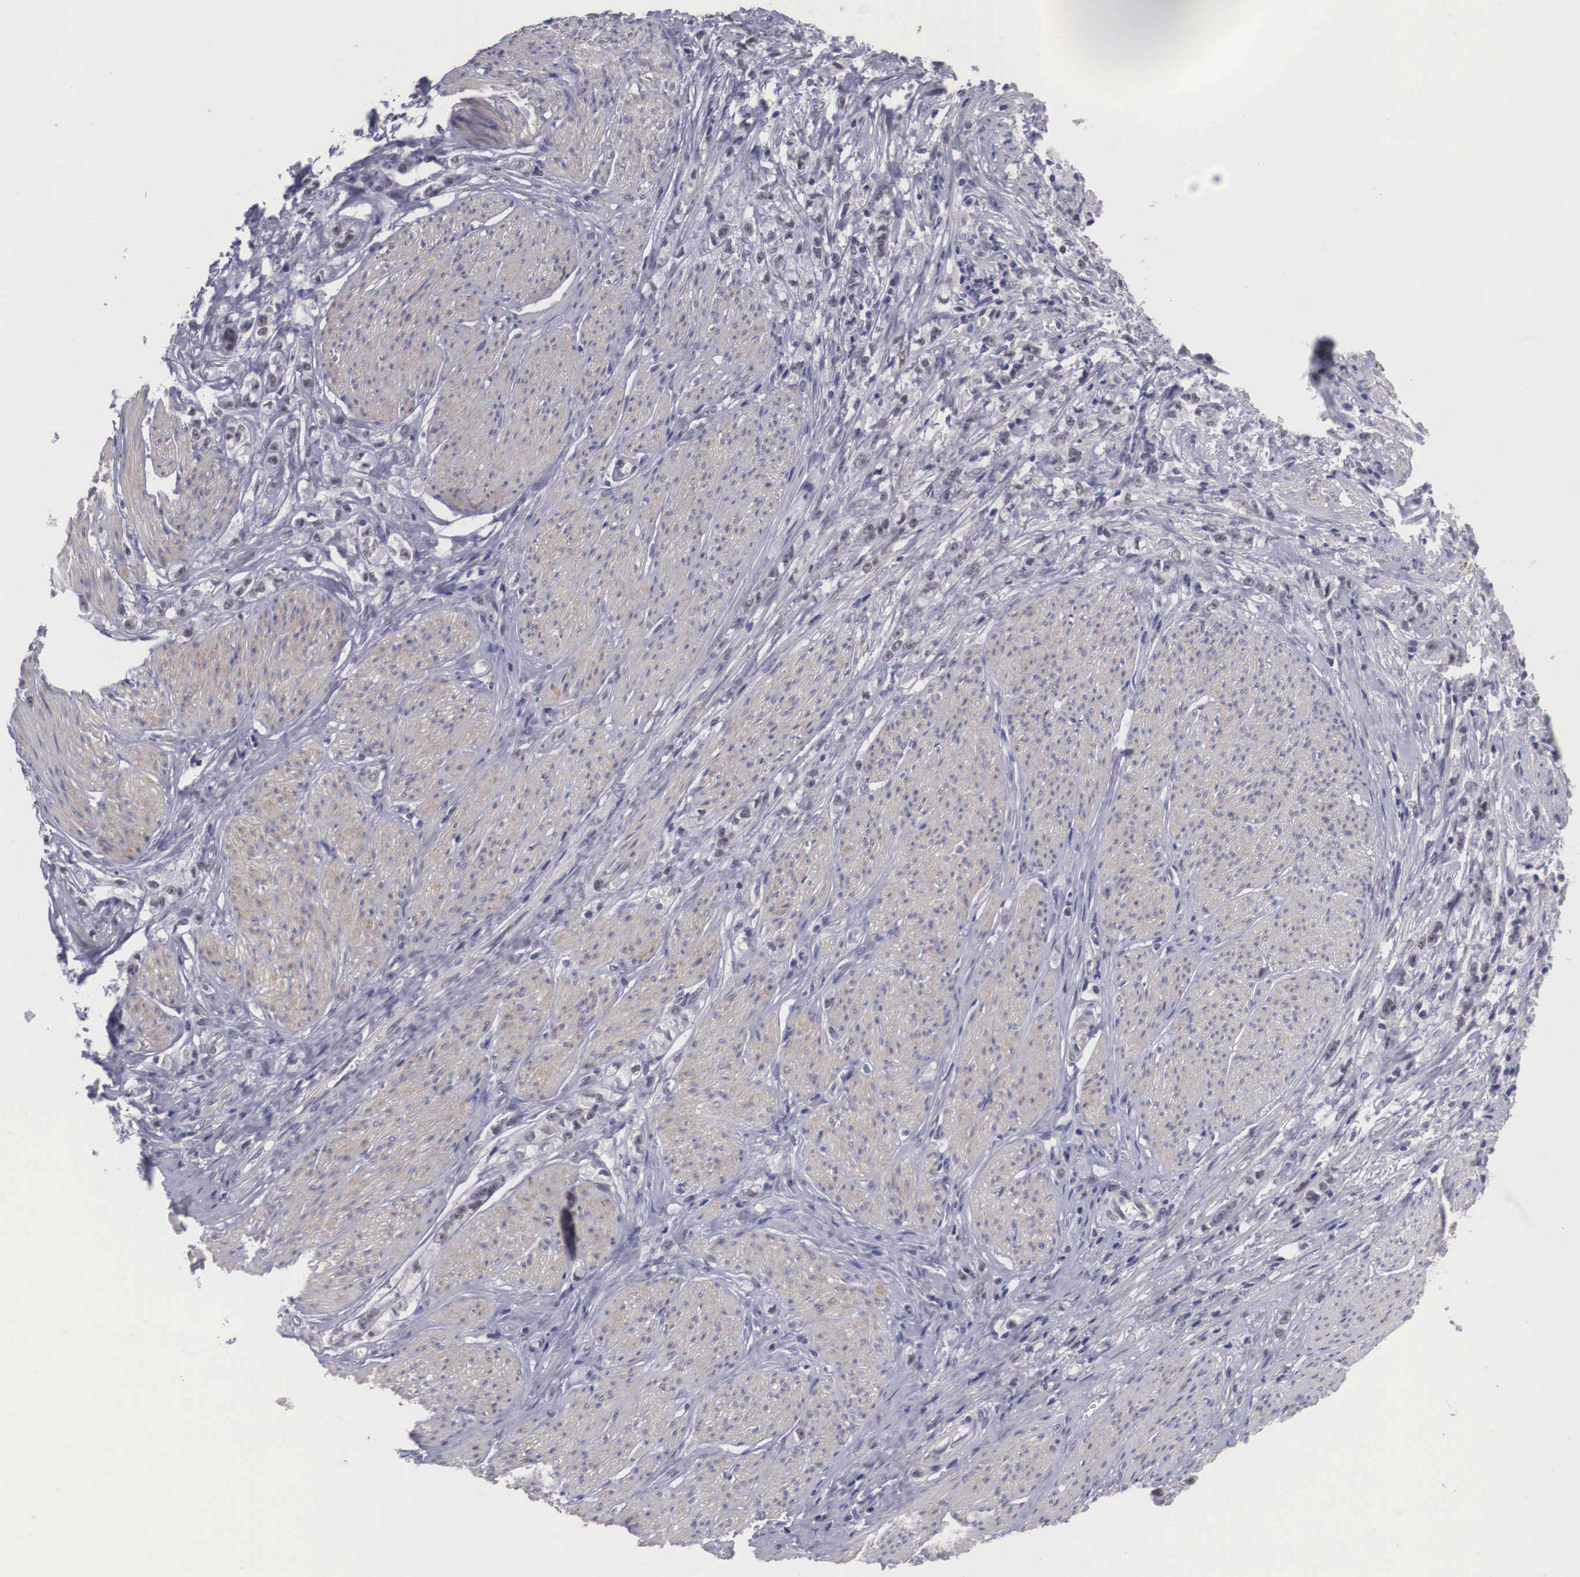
{"staining": {"intensity": "negative", "quantity": "none", "location": "none"}, "tissue": "stomach cancer", "cell_type": "Tumor cells", "image_type": "cancer", "snomed": [{"axis": "morphology", "description": "Adenocarcinoma, NOS"}, {"axis": "topography", "description": "Stomach"}], "caption": "IHC histopathology image of human stomach adenocarcinoma stained for a protein (brown), which reveals no expression in tumor cells.", "gene": "ZNF275", "patient": {"sex": "male", "age": 72}}